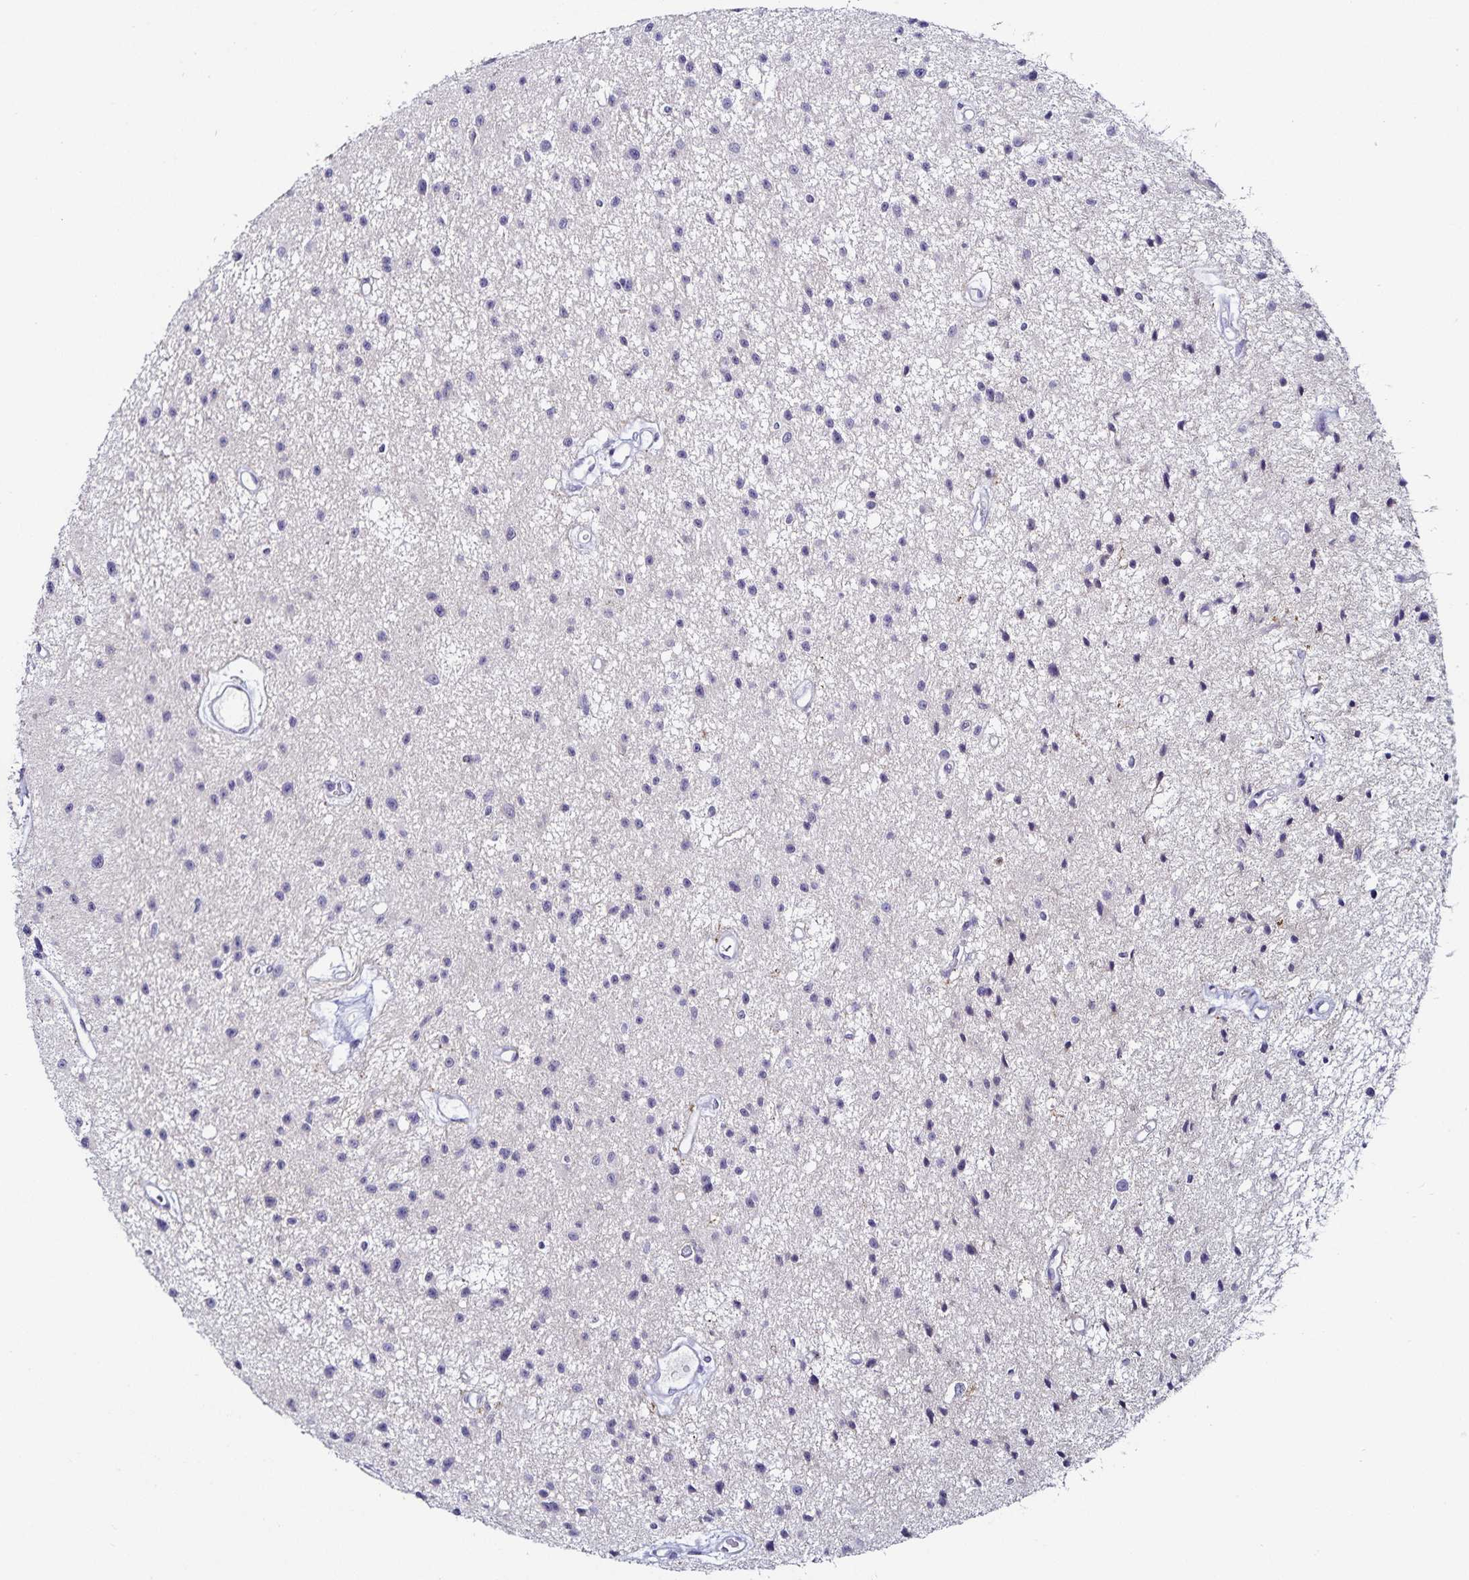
{"staining": {"intensity": "negative", "quantity": "none", "location": "none"}, "tissue": "glioma", "cell_type": "Tumor cells", "image_type": "cancer", "snomed": [{"axis": "morphology", "description": "Glioma, malignant, Low grade"}, {"axis": "topography", "description": "Brain"}], "caption": "A high-resolution photomicrograph shows immunohistochemistry staining of malignant glioma (low-grade), which displays no significant expression in tumor cells.", "gene": "TSPAN7", "patient": {"sex": "male", "age": 43}}